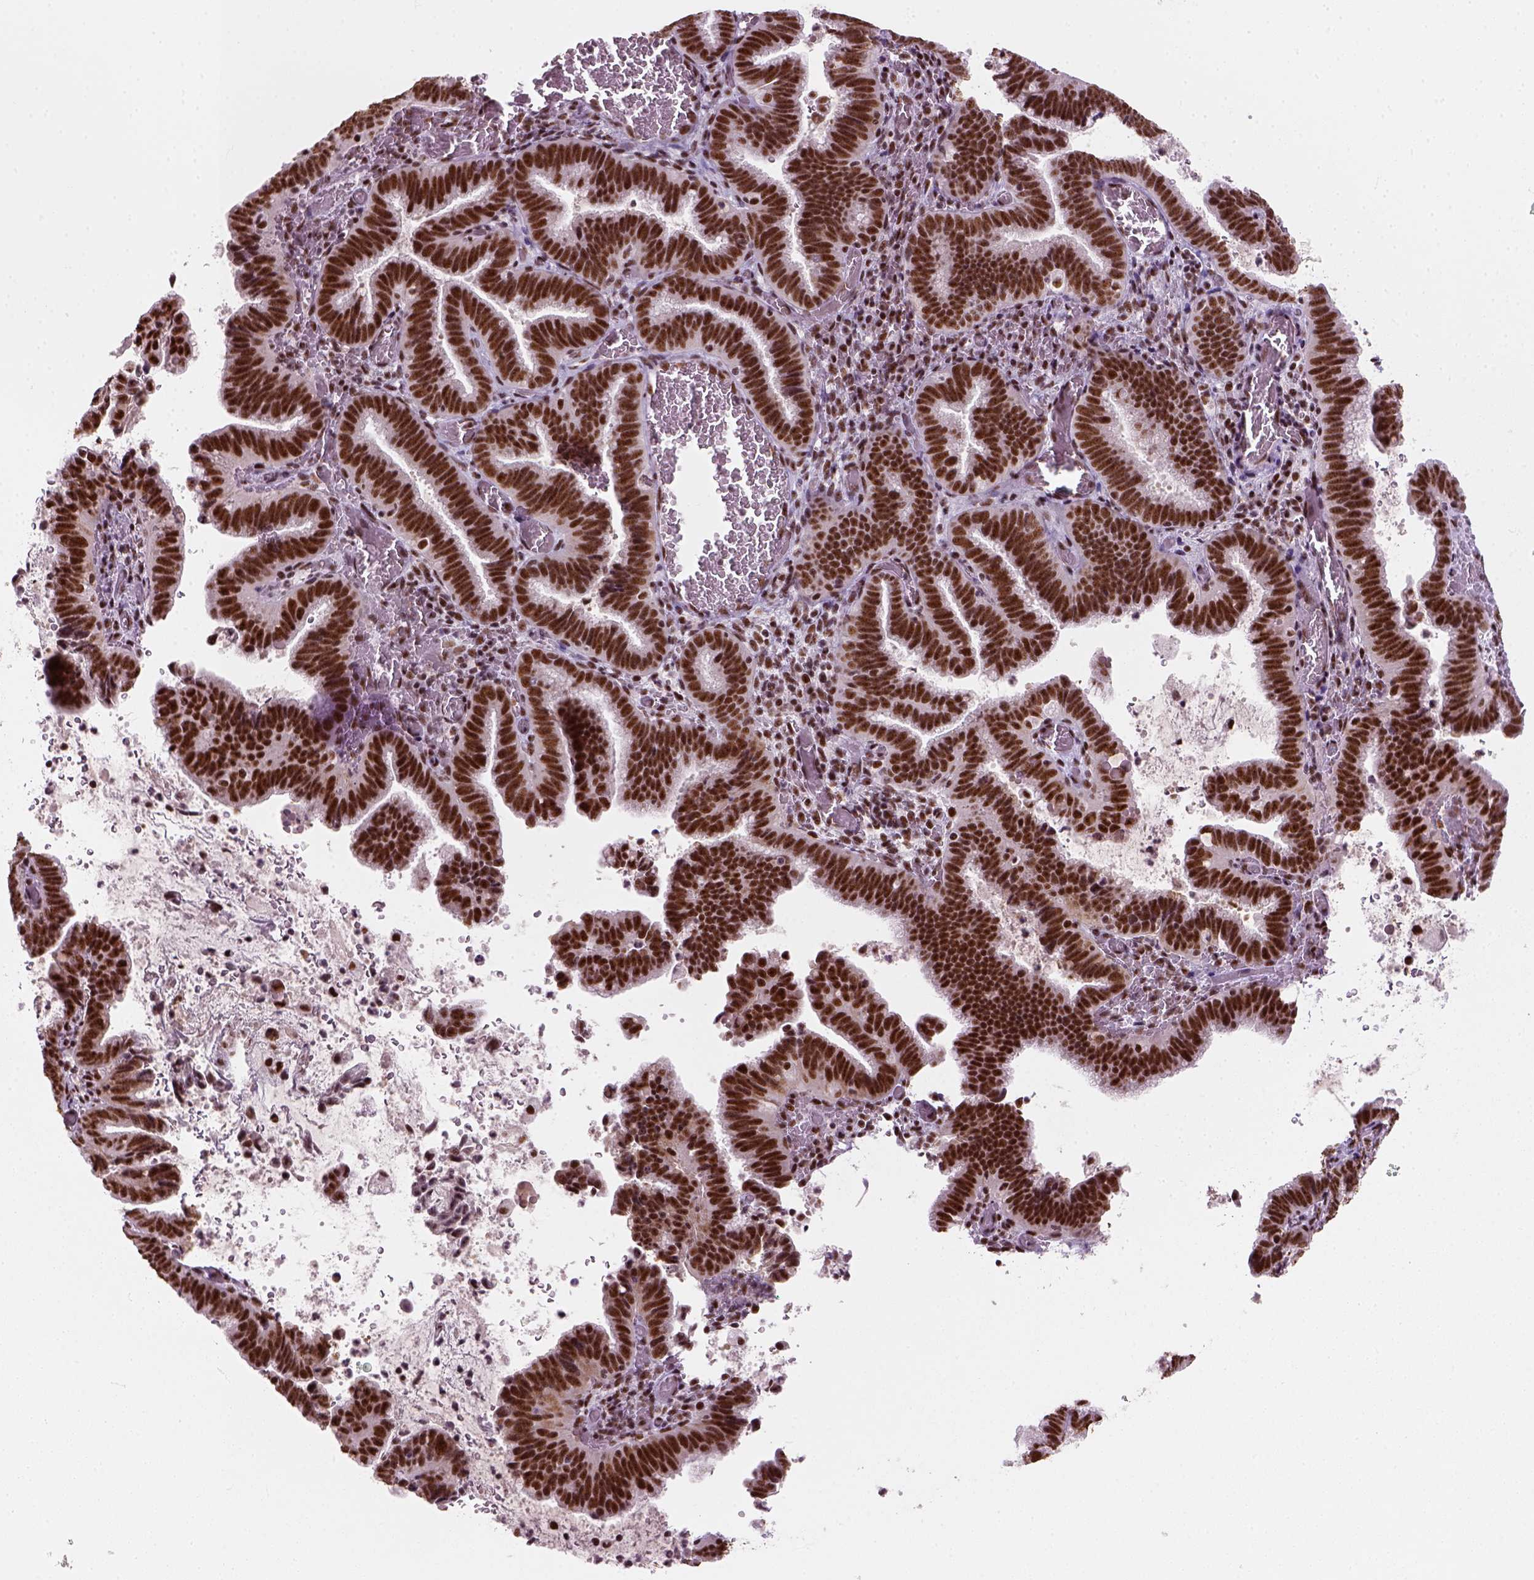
{"staining": {"intensity": "strong", "quantity": ">75%", "location": "nuclear"}, "tissue": "cervical cancer", "cell_type": "Tumor cells", "image_type": "cancer", "snomed": [{"axis": "morphology", "description": "Adenocarcinoma, NOS"}, {"axis": "topography", "description": "Cervix"}], "caption": "An IHC photomicrograph of tumor tissue is shown. Protein staining in brown shows strong nuclear positivity in cervical cancer (adenocarcinoma) within tumor cells. (DAB (3,3'-diaminobenzidine) IHC with brightfield microscopy, high magnification).", "gene": "GTF2F1", "patient": {"sex": "female", "age": 61}}